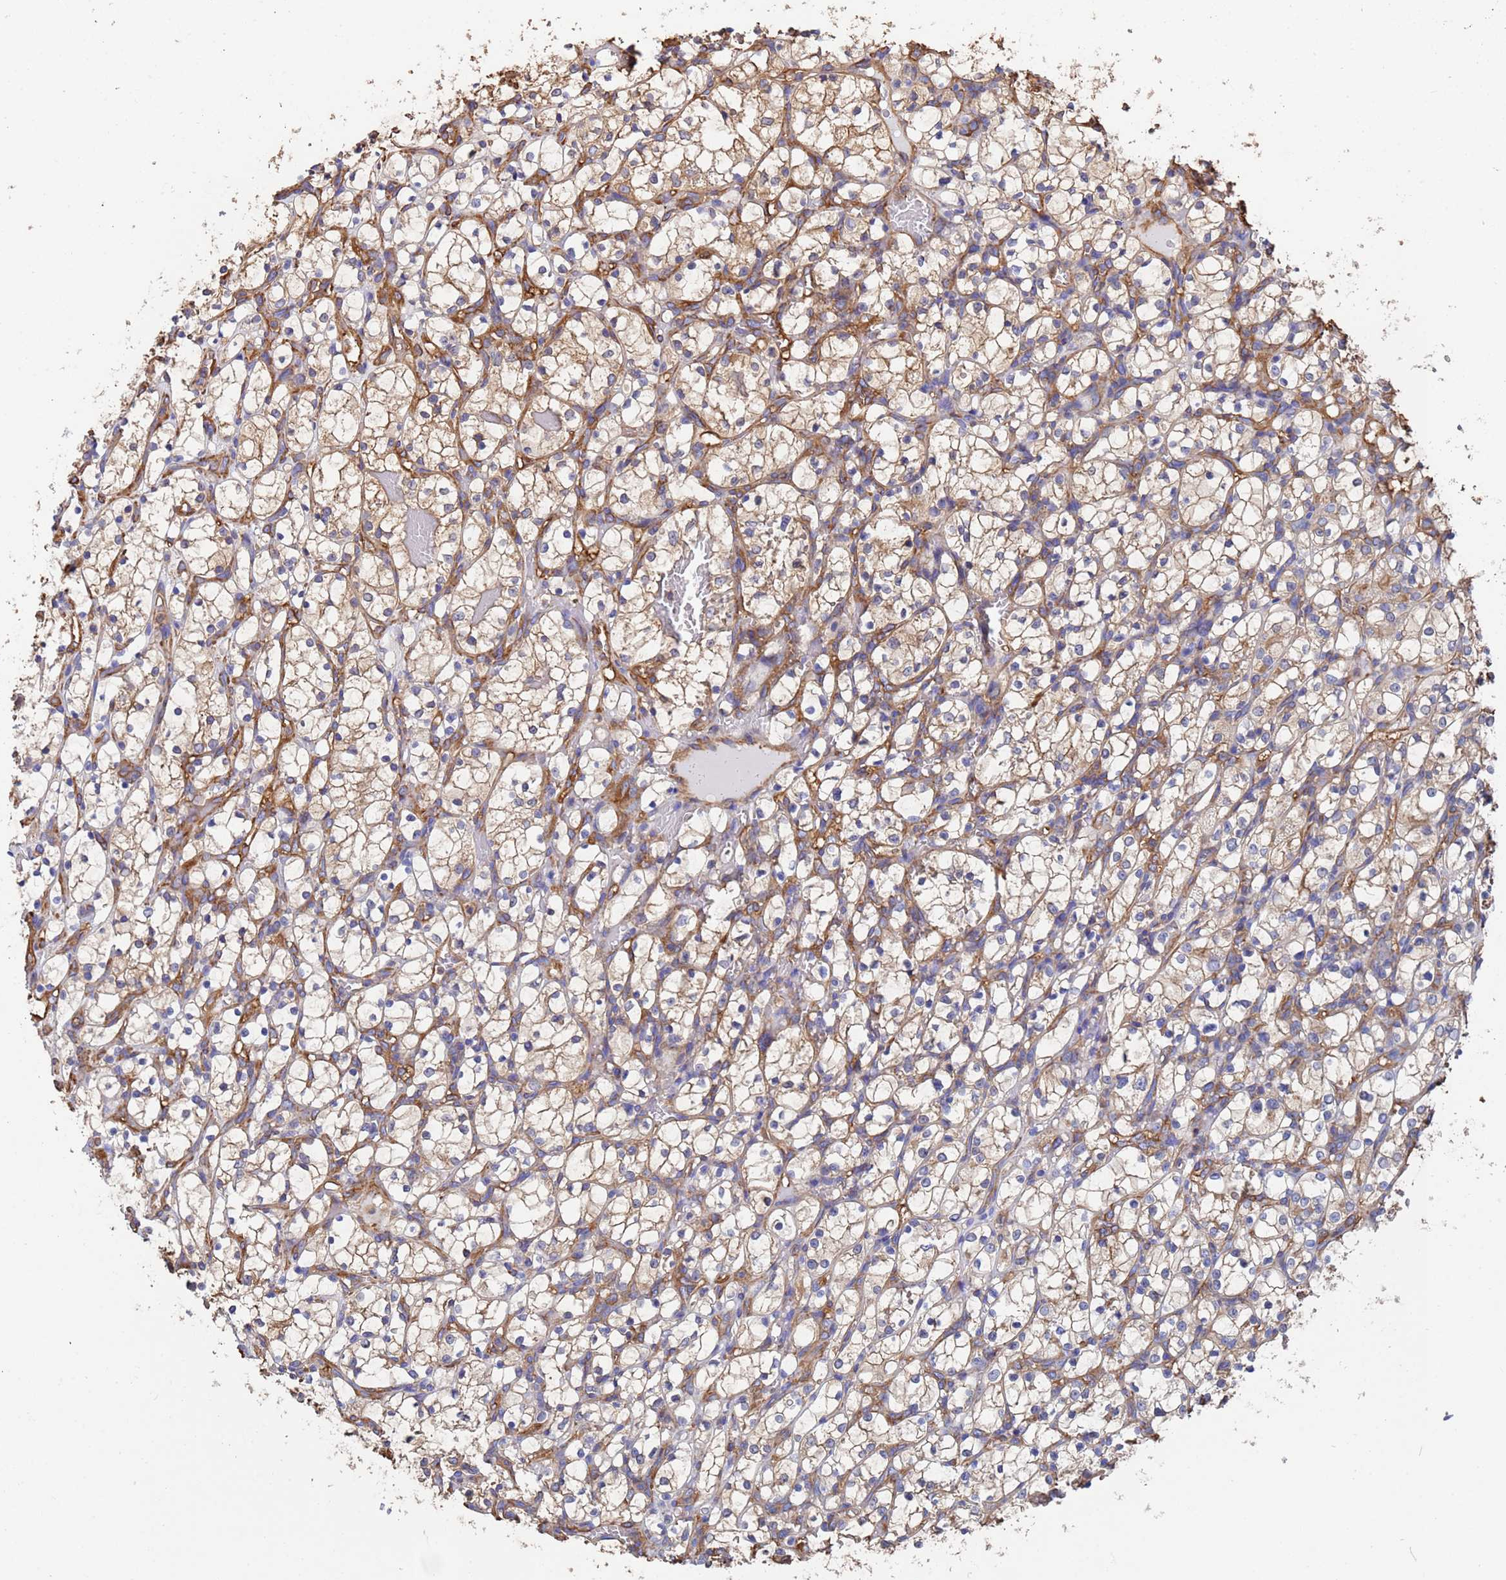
{"staining": {"intensity": "weak", "quantity": ">75%", "location": "cytoplasmic/membranous"}, "tissue": "renal cancer", "cell_type": "Tumor cells", "image_type": "cancer", "snomed": [{"axis": "morphology", "description": "Adenocarcinoma, NOS"}, {"axis": "topography", "description": "Kidney"}], "caption": "IHC (DAB) staining of human renal adenocarcinoma shows weak cytoplasmic/membranous protein positivity in about >75% of tumor cells. (DAB = brown stain, brightfield microscopy at high magnification).", "gene": "MYL12A", "patient": {"sex": "female", "age": 69}}